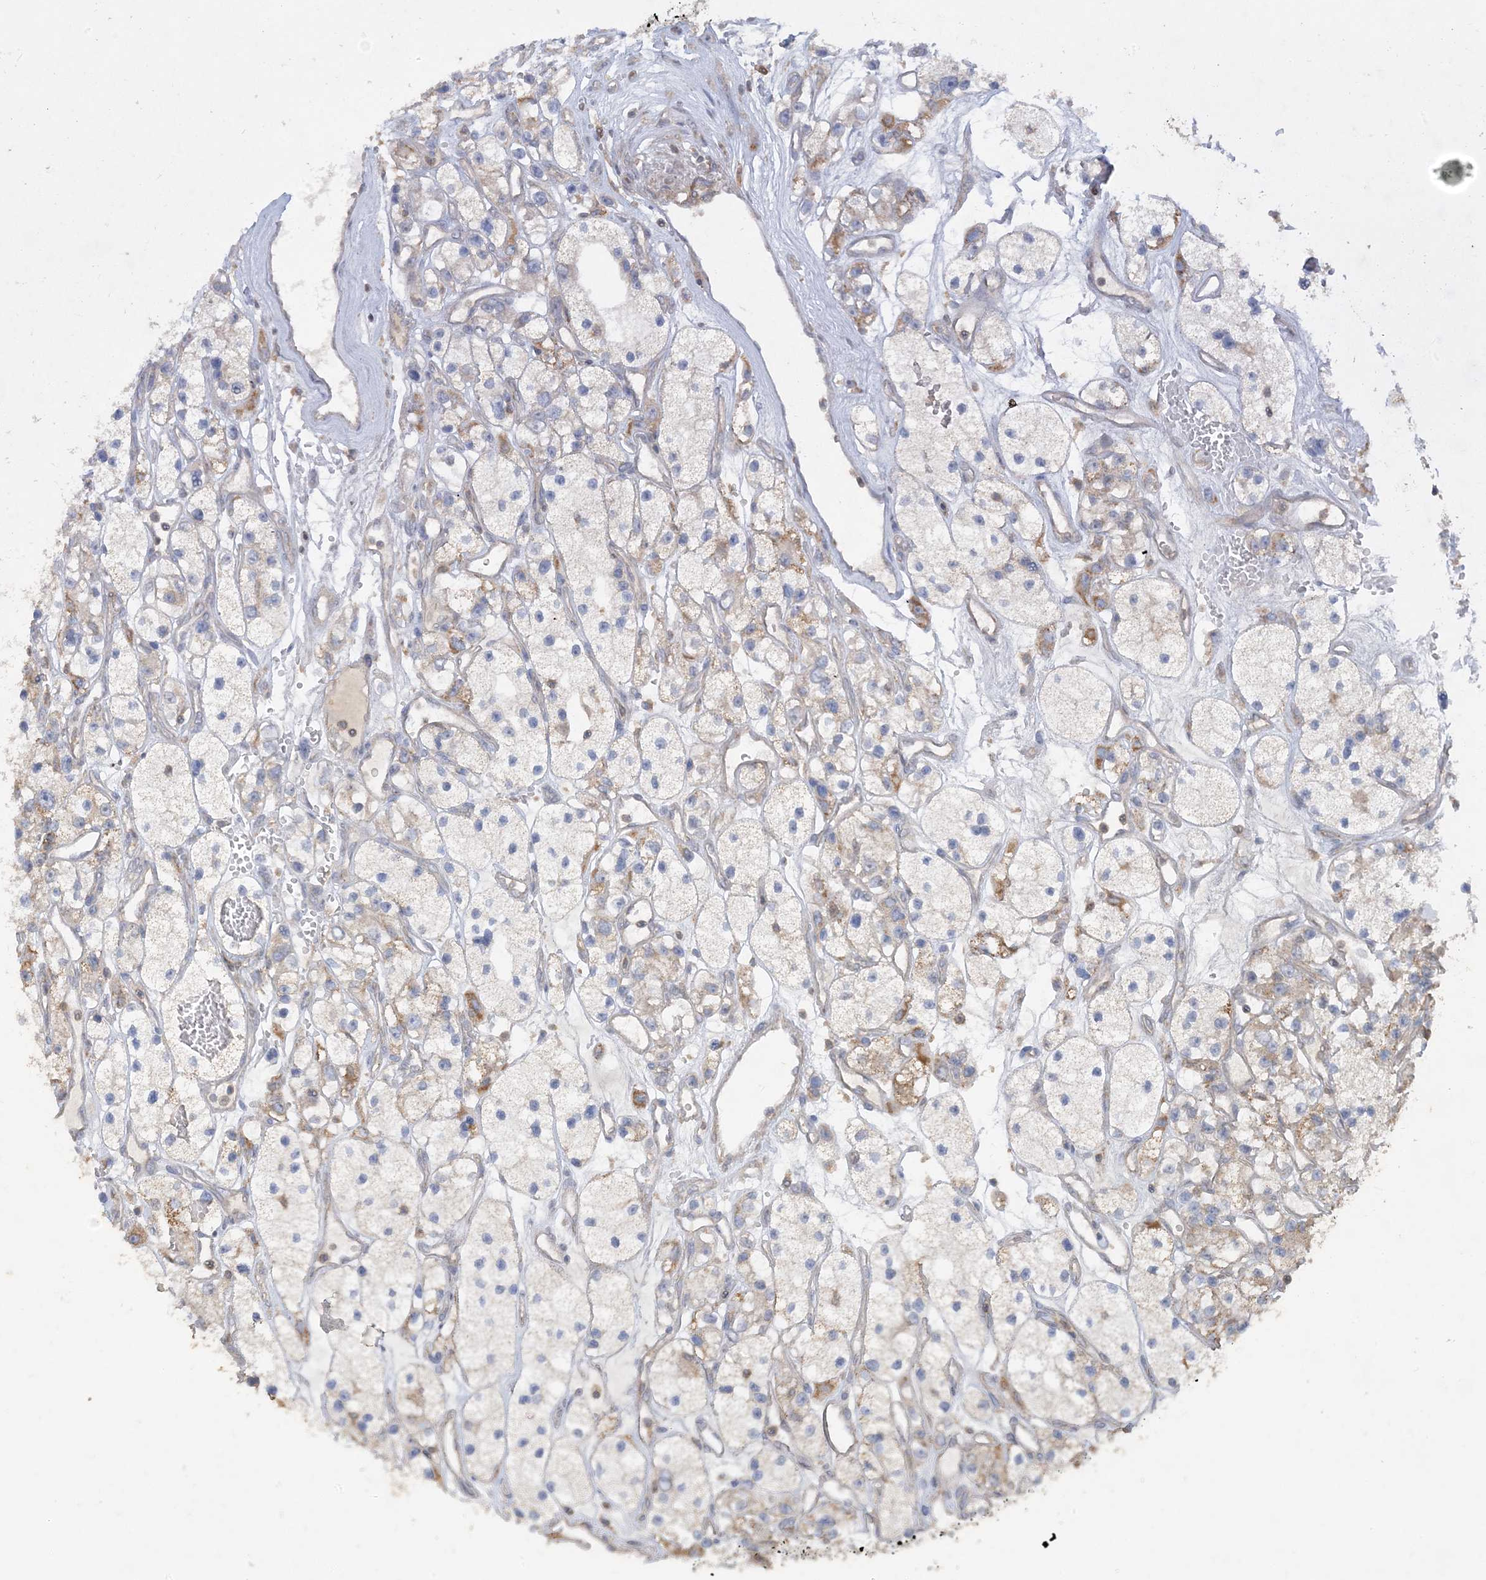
{"staining": {"intensity": "moderate", "quantity": "<25%", "location": "cytoplasmic/membranous"}, "tissue": "renal cancer", "cell_type": "Tumor cells", "image_type": "cancer", "snomed": [{"axis": "morphology", "description": "Adenocarcinoma, NOS"}, {"axis": "topography", "description": "Kidney"}], "caption": "Immunohistochemical staining of human adenocarcinoma (renal) demonstrates moderate cytoplasmic/membranous protein staining in about <25% of tumor cells.", "gene": "ECHDC1", "patient": {"sex": "female", "age": 57}}